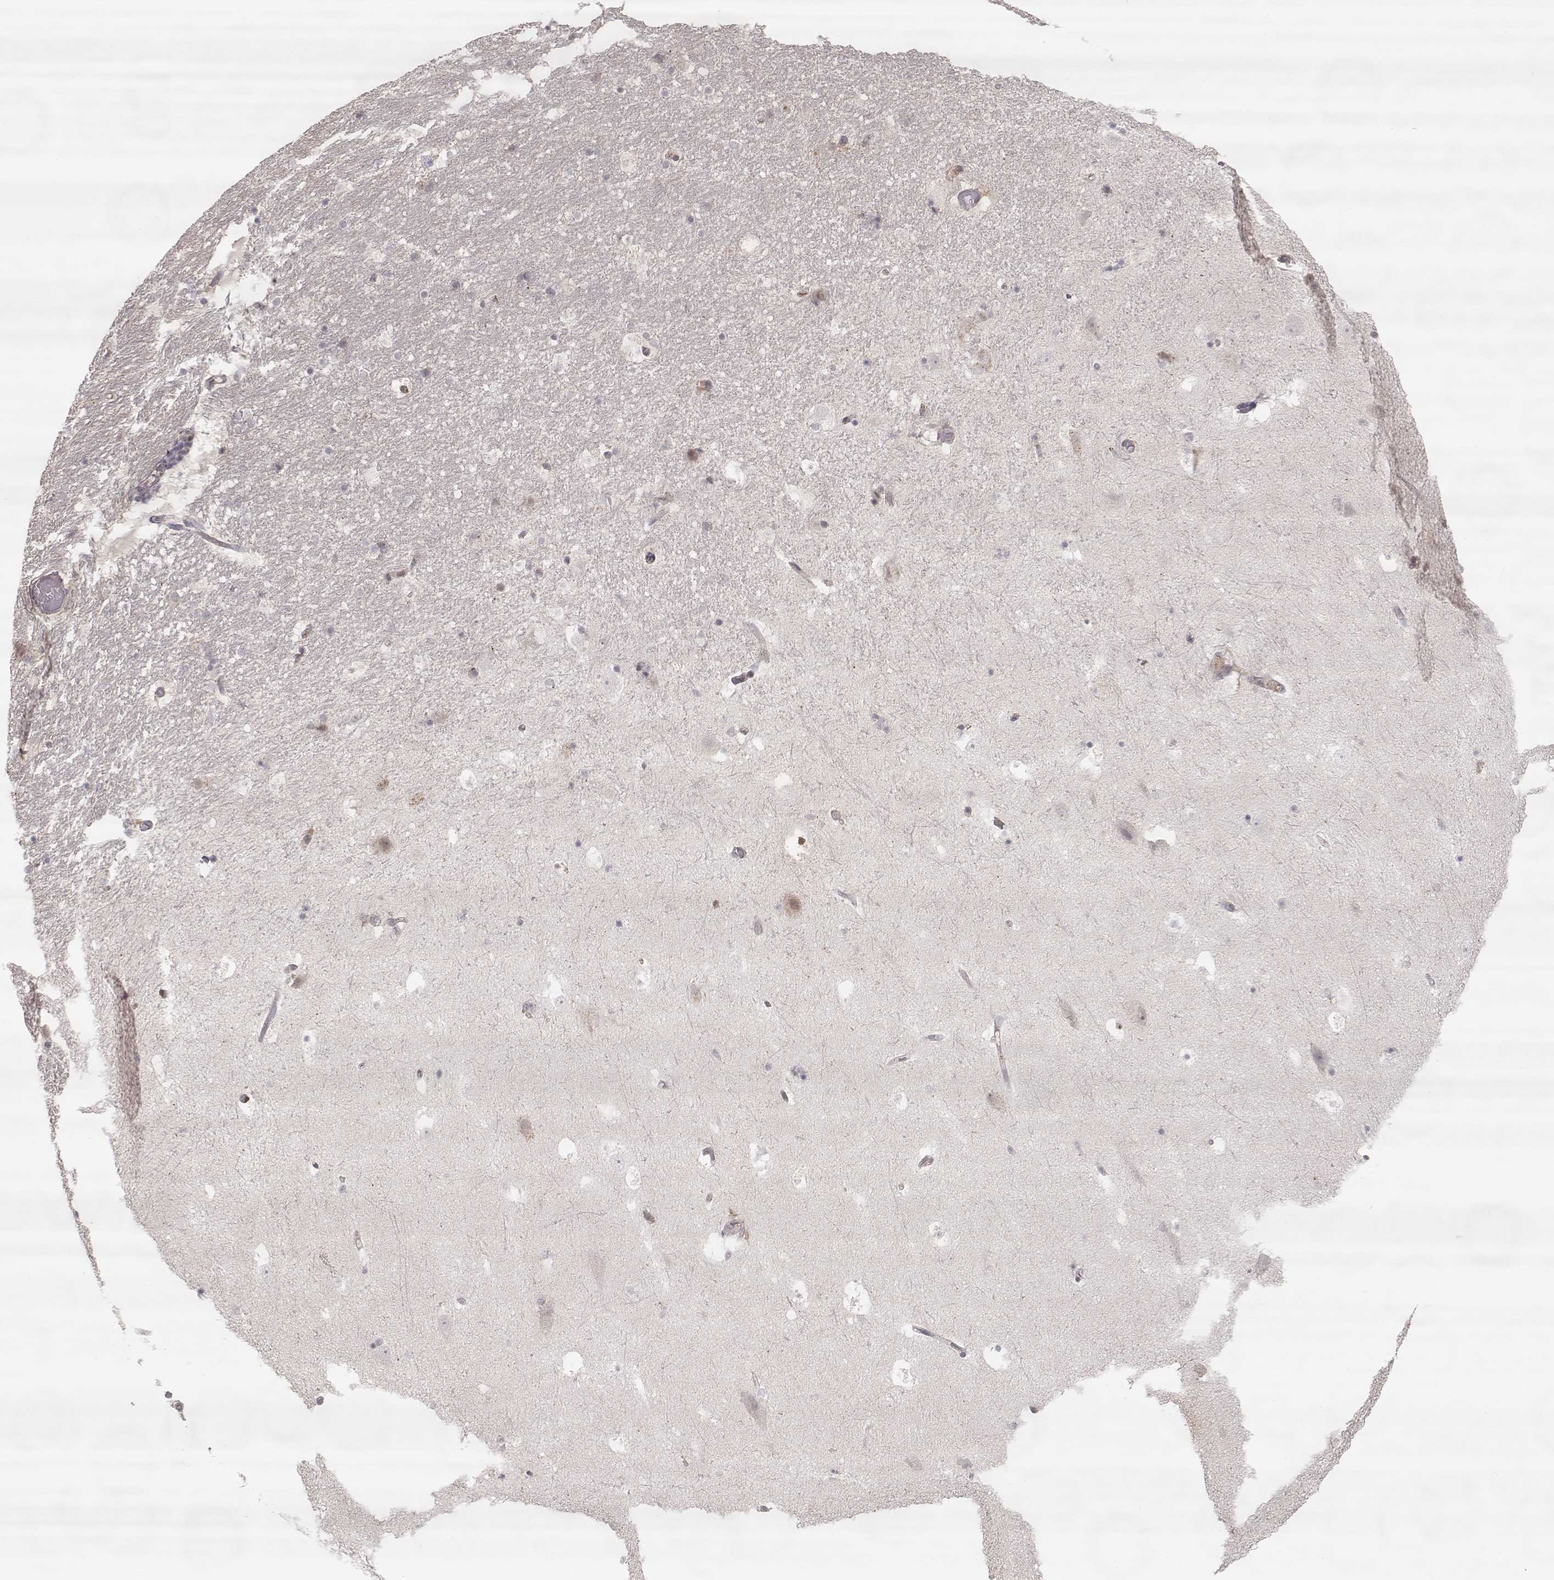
{"staining": {"intensity": "negative", "quantity": "none", "location": "none"}, "tissue": "hippocampus", "cell_type": "Glial cells", "image_type": "normal", "snomed": [{"axis": "morphology", "description": "Normal tissue, NOS"}, {"axis": "topography", "description": "Hippocampus"}], "caption": "Glial cells show no significant staining in normal hippocampus. (DAB immunohistochemistry (IHC) visualized using brightfield microscopy, high magnification).", "gene": "PNMT", "patient": {"sex": "male", "age": 51}}